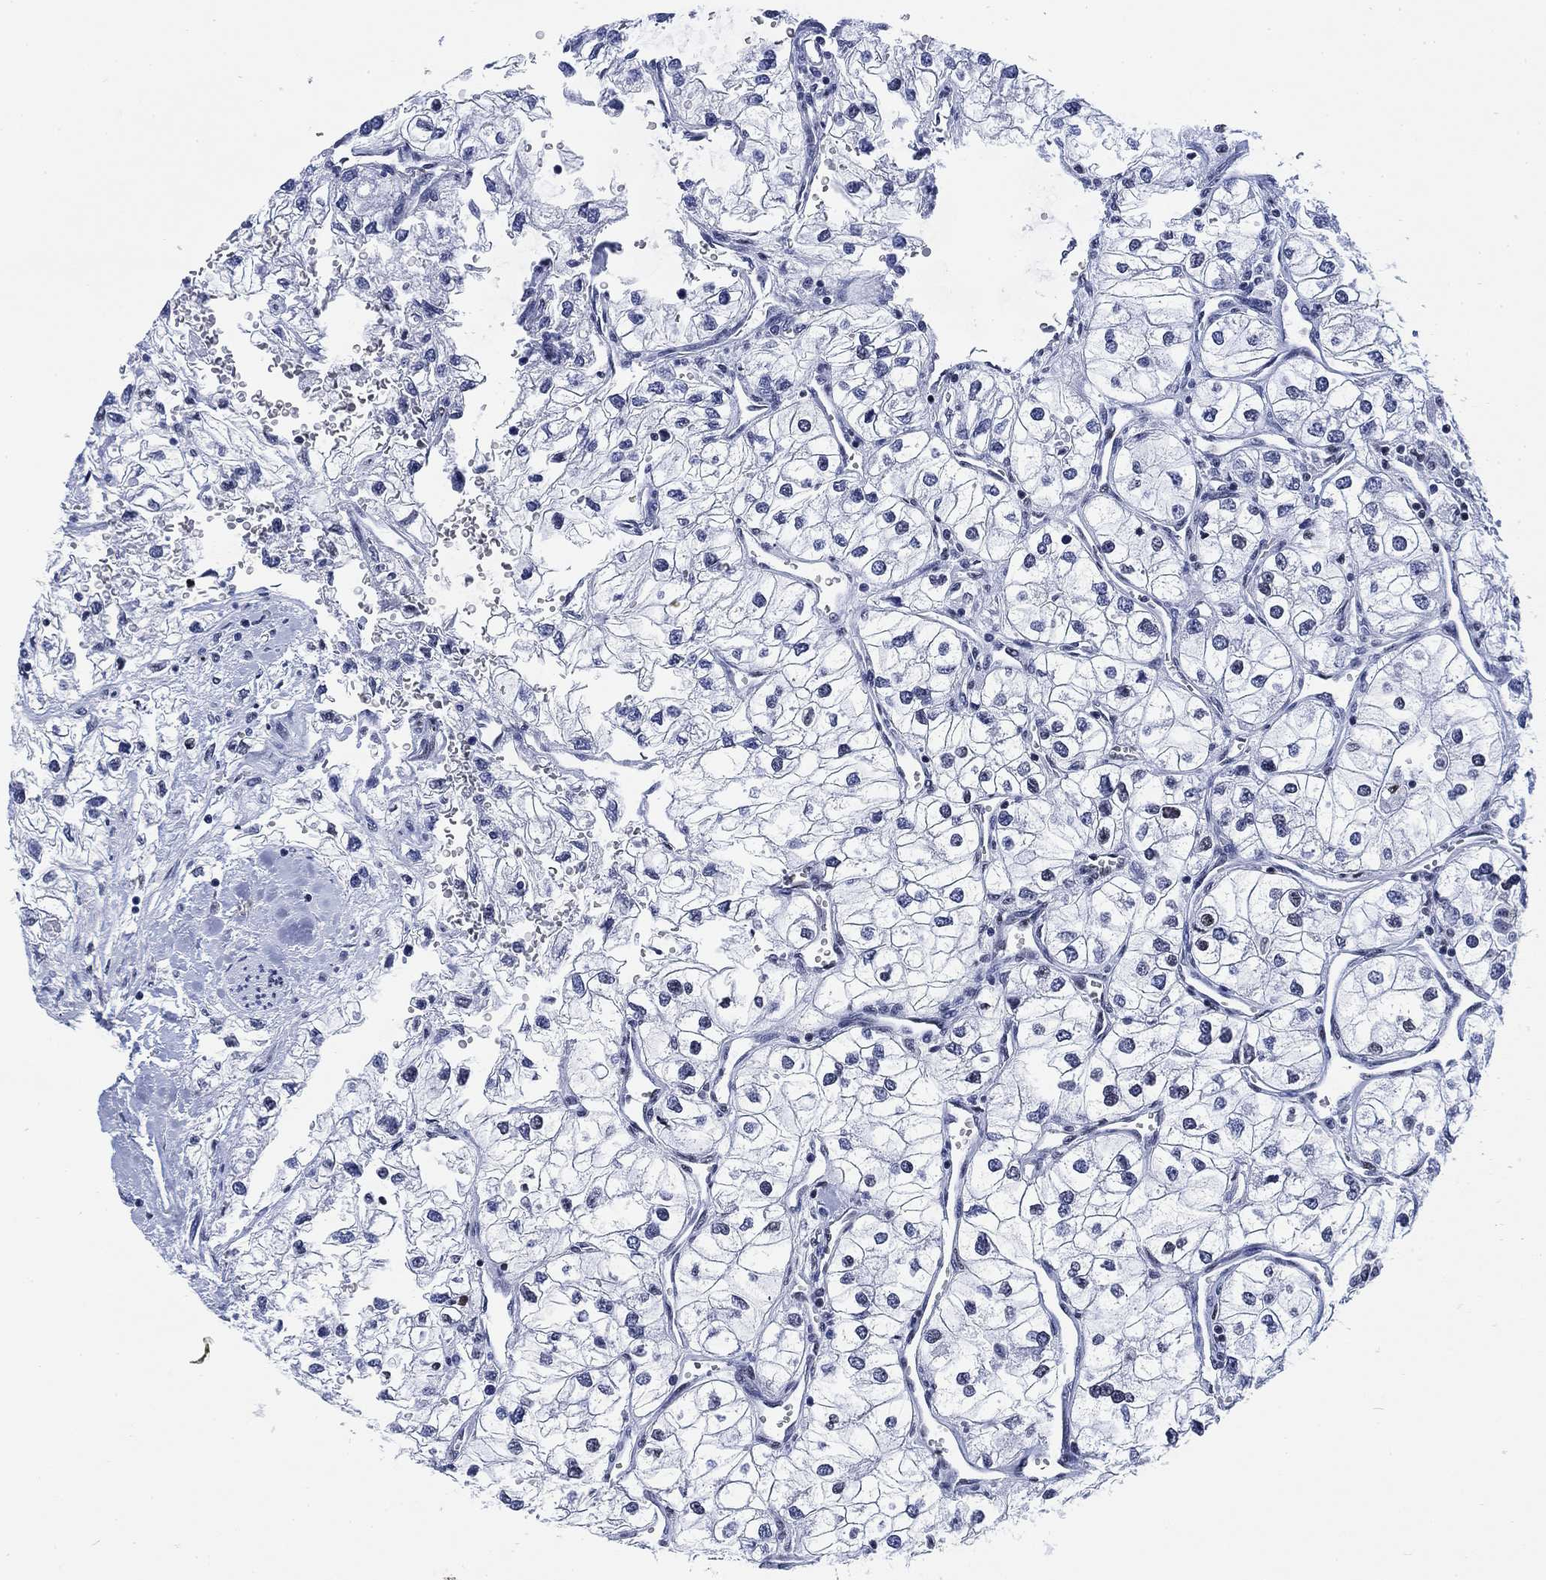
{"staining": {"intensity": "negative", "quantity": "none", "location": "none"}, "tissue": "renal cancer", "cell_type": "Tumor cells", "image_type": "cancer", "snomed": [{"axis": "morphology", "description": "Adenocarcinoma, NOS"}, {"axis": "topography", "description": "Kidney"}], "caption": "Protein analysis of renal adenocarcinoma displays no significant expression in tumor cells.", "gene": "H1-10", "patient": {"sex": "male", "age": 59}}